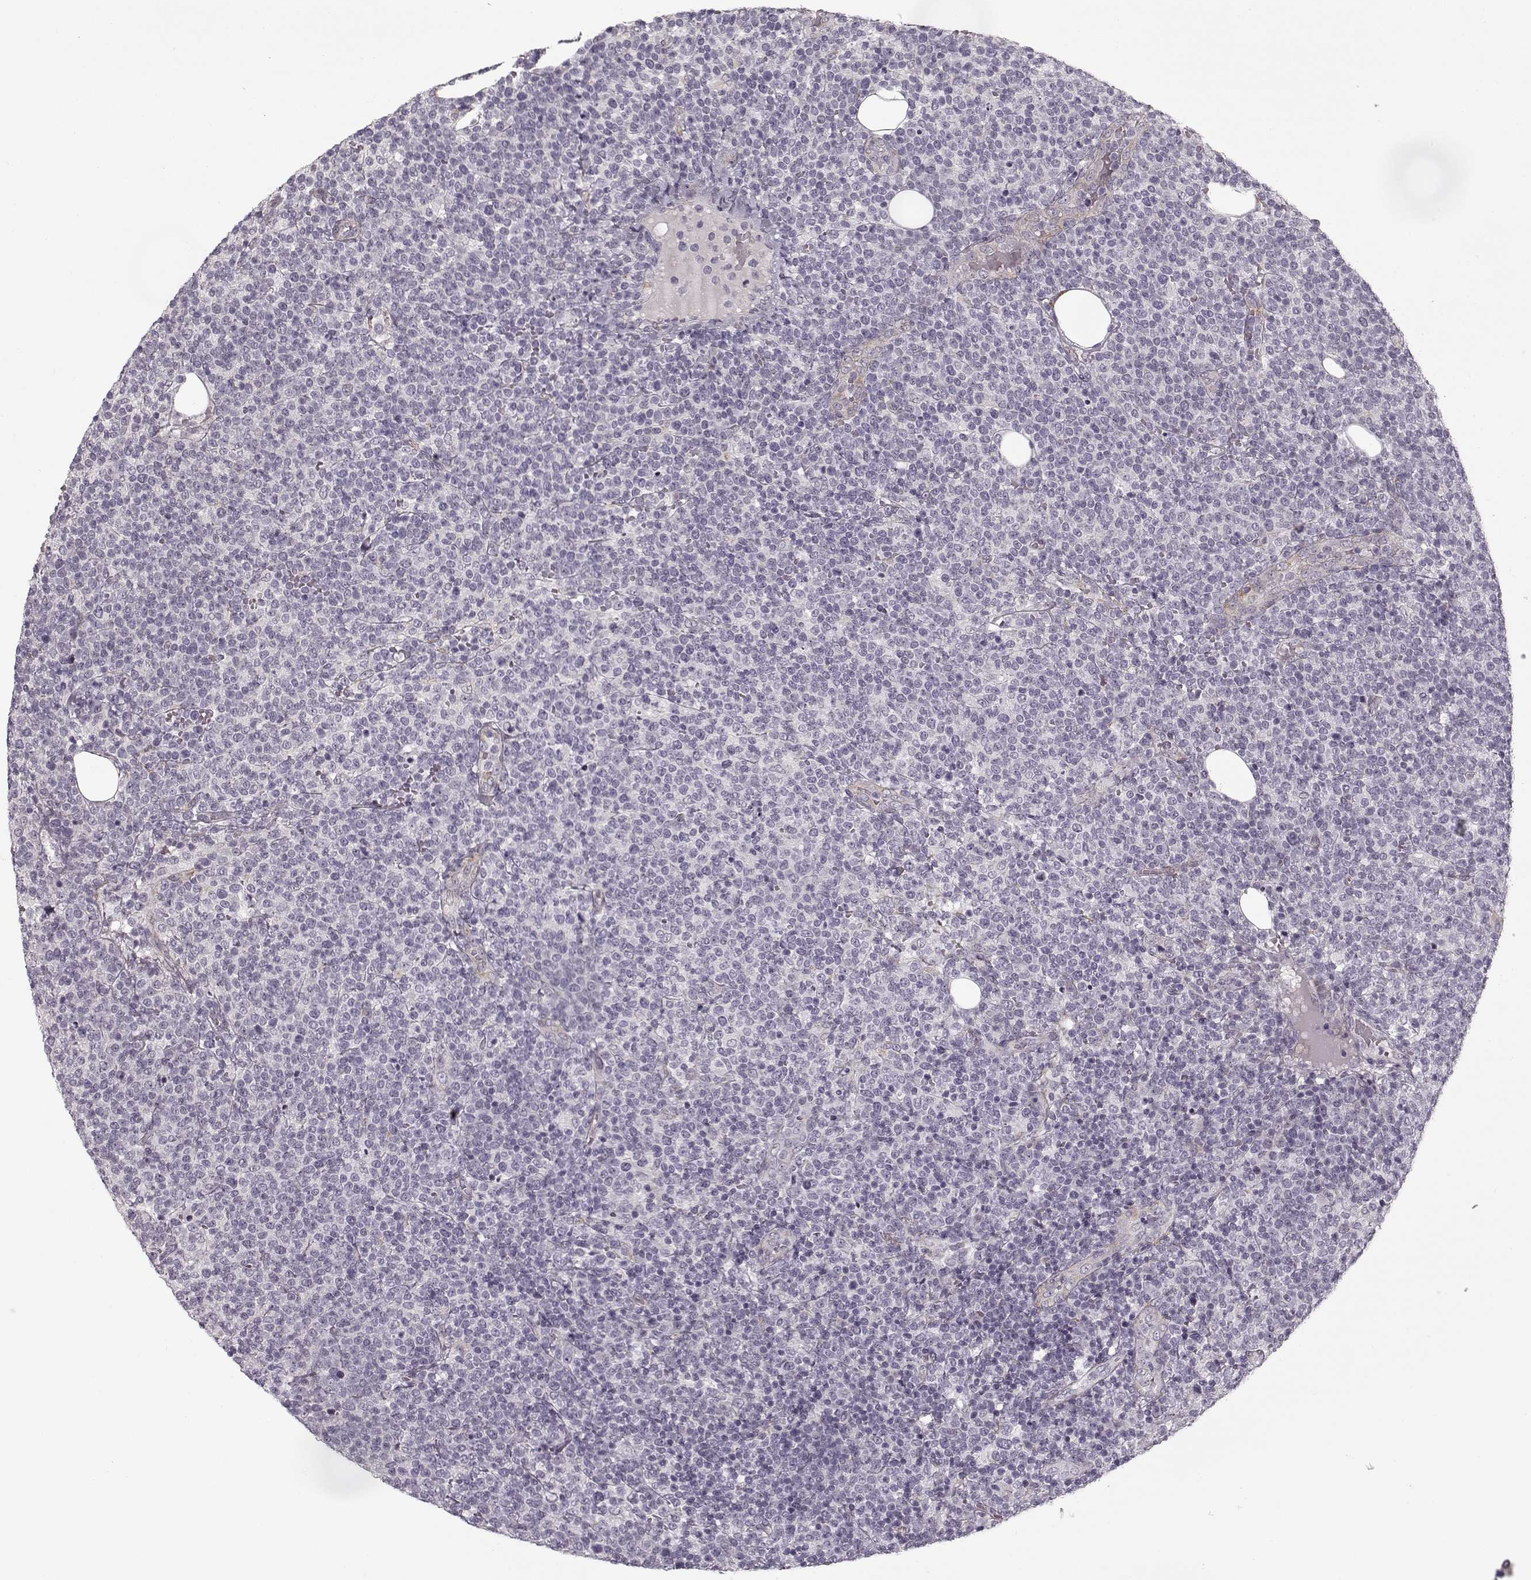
{"staining": {"intensity": "negative", "quantity": "none", "location": "none"}, "tissue": "lymphoma", "cell_type": "Tumor cells", "image_type": "cancer", "snomed": [{"axis": "morphology", "description": "Malignant lymphoma, non-Hodgkin's type, High grade"}, {"axis": "topography", "description": "Lymph node"}], "caption": "The histopathology image shows no staining of tumor cells in high-grade malignant lymphoma, non-Hodgkin's type.", "gene": "LAMB2", "patient": {"sex": "male", "age": 61}}